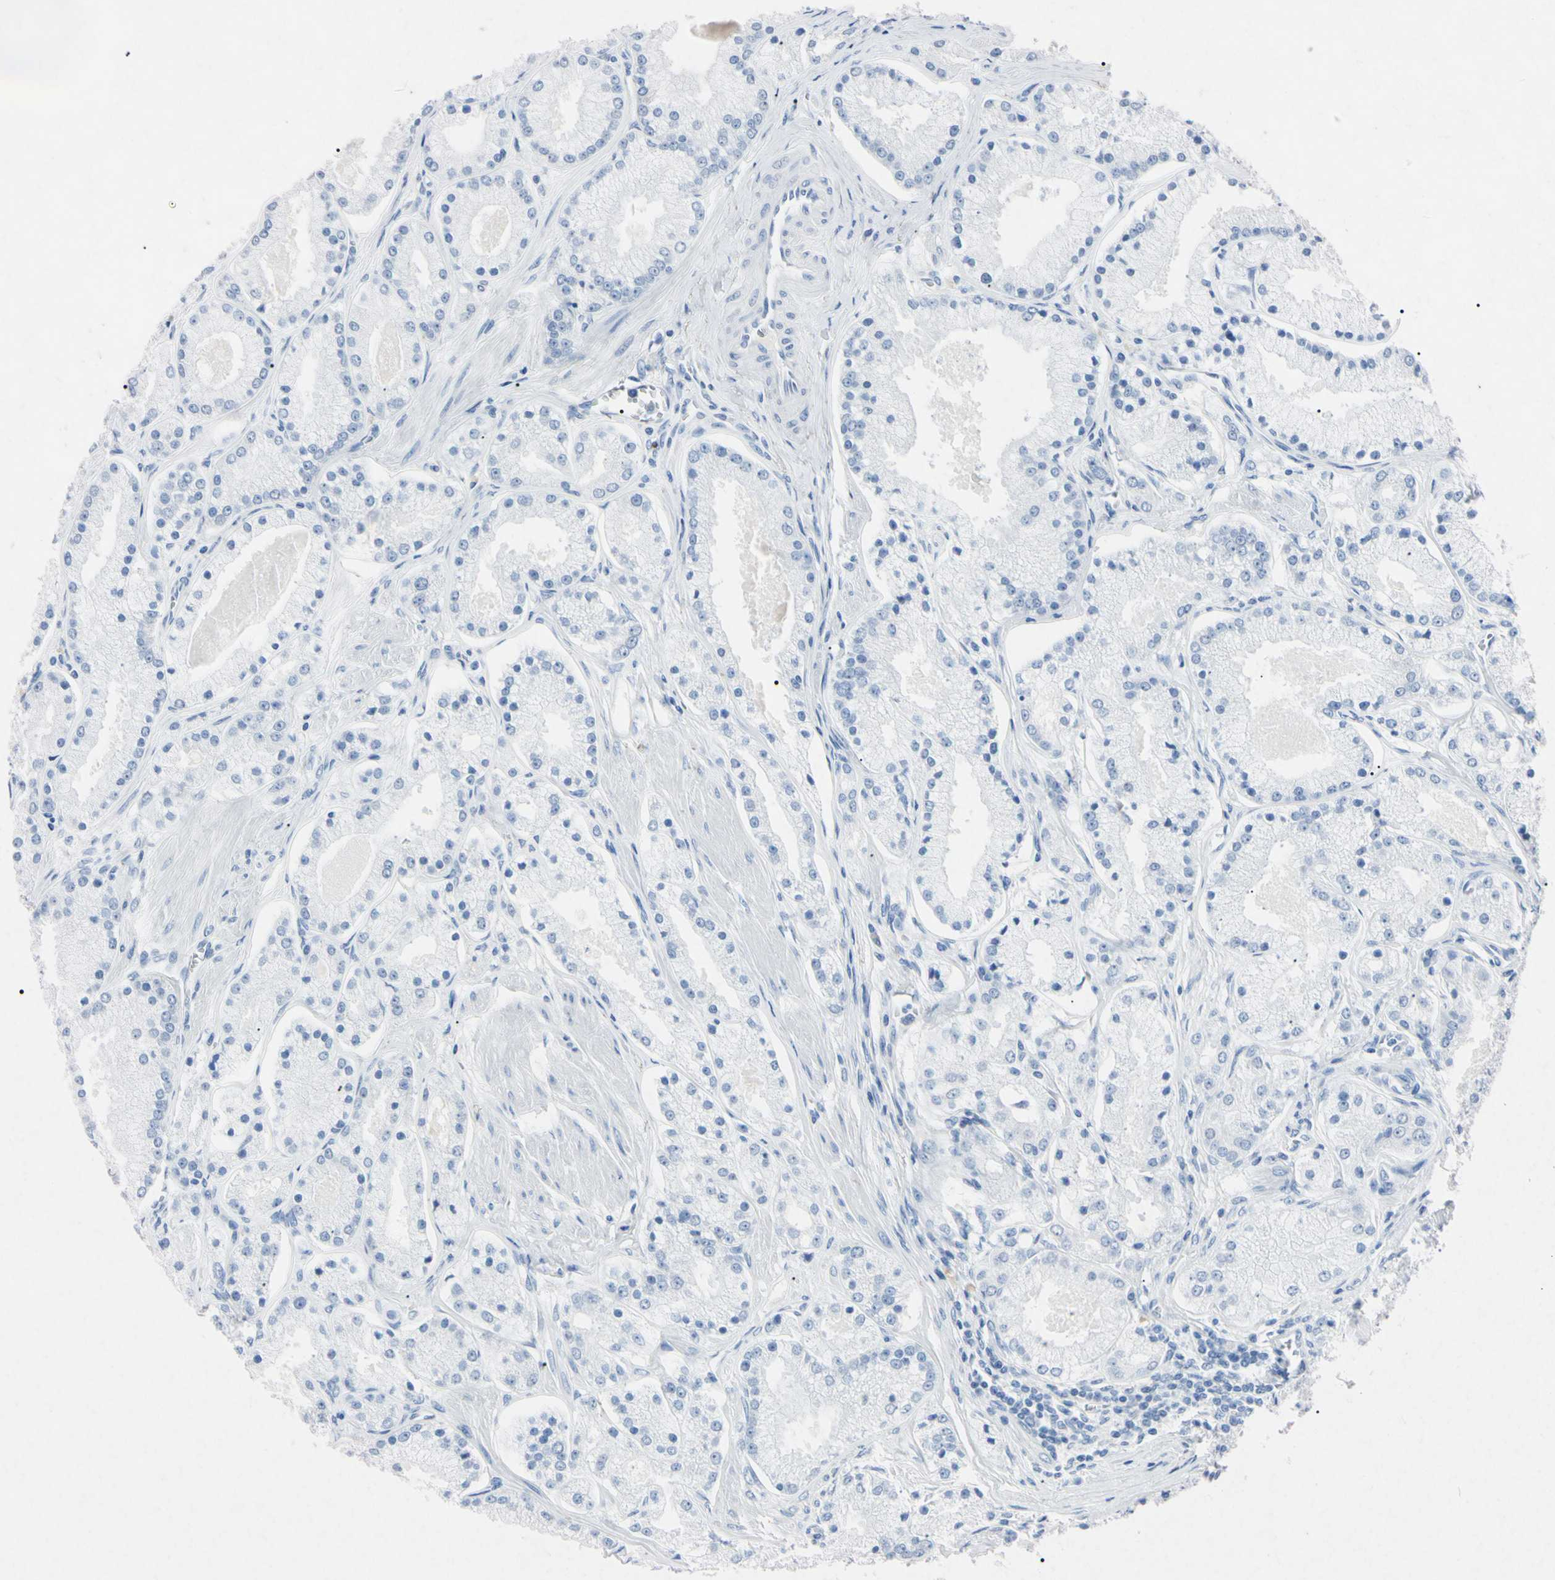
{"staining": {"intensity": "negative", "quantity": "none", "location": "none"}, "tissue": "prostate cancer", "cell_type": "Tumor cells", "image_type": "cancer", "snomed": [{"axis": "morphology", "description": "Adenocarcinoma, High grade"}, {"axis": "topography", "description": "Prostate"}], "caption": "Image shows no significant protein staining in tumor cells of prostate cancer.", "gene": "ELN", "patient": {"sex": "male", "age": 66}}